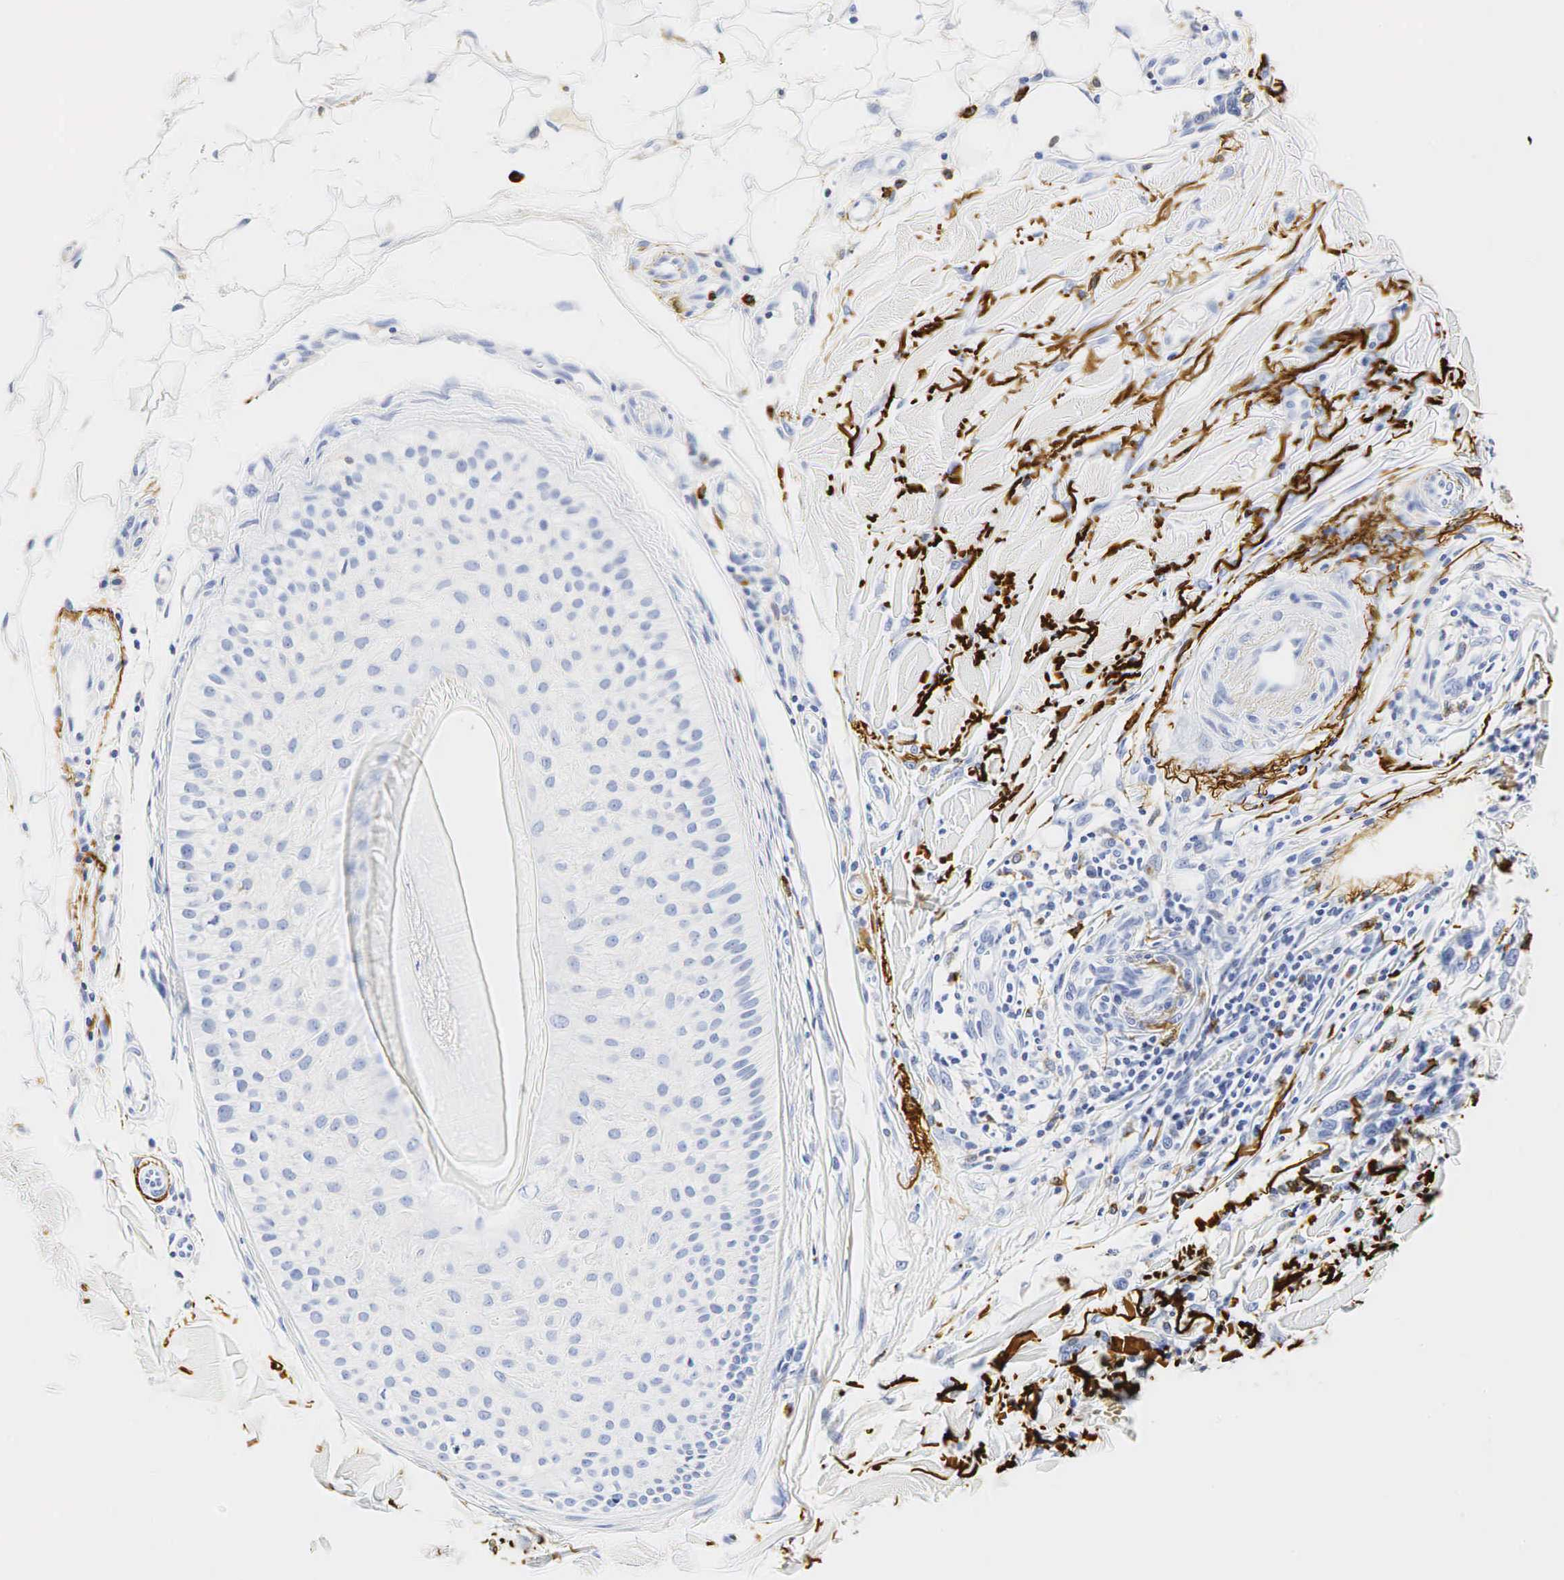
{"staining": {"intensity": "negative", "quantity": "none", "location": "none"}, "tissue": "skin cancer", "cell_type": "Tumor cells", "image_type": "cancer", "snomed": [{"axis": "morphology", "description": "Squamous cell carcinoma, NOS"}, {"axis": "topography", "description": "Skin"}], "caption": "There is no significant expression in tumor cells of skin cancer (squamous cell carcinoma).", "gene": "LYZ", "patient": {"sex": "male", "age": 77}}